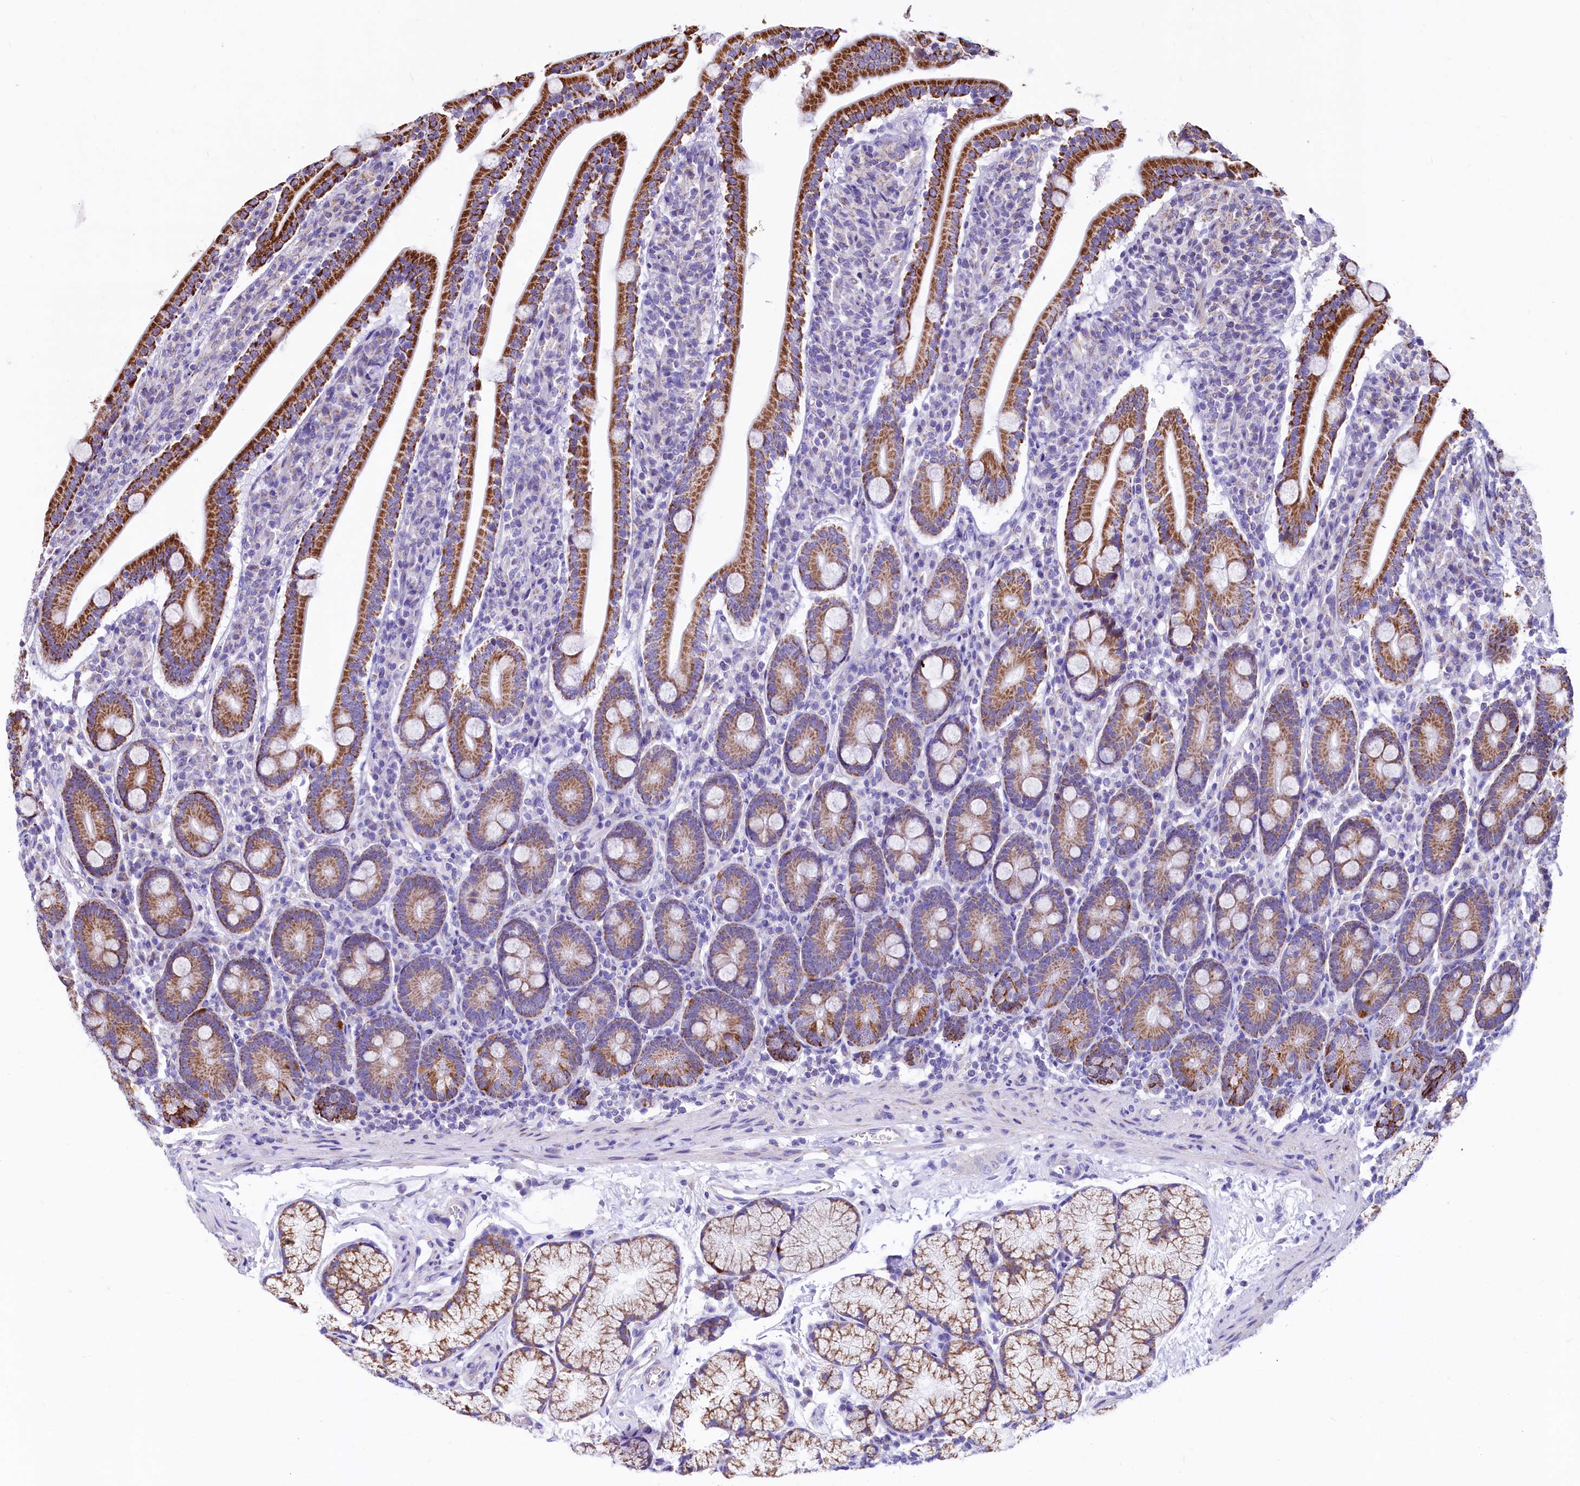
{"staining": {"intensity": "strong", "quantity": ">75%", "location": "cytoplasmic/membranous"}, "tissue": "duodenum", "cell_type": "Glandular cells", "image_type": "normal", "snomed": [{"axis": "morphology", "description": "Normal tissue, NOS"}, {"axis": "topography", "description": "Duodenum"}], "caption": "Immunohistochemical staining of unremarkable duodenum shows strong cytoplasmic/membranous protein expression in approximately >75% of glandular cells. Nuclei are stained in blue.", "gene": "VWCE", "patient": {"sex": "male", "age": 35}}